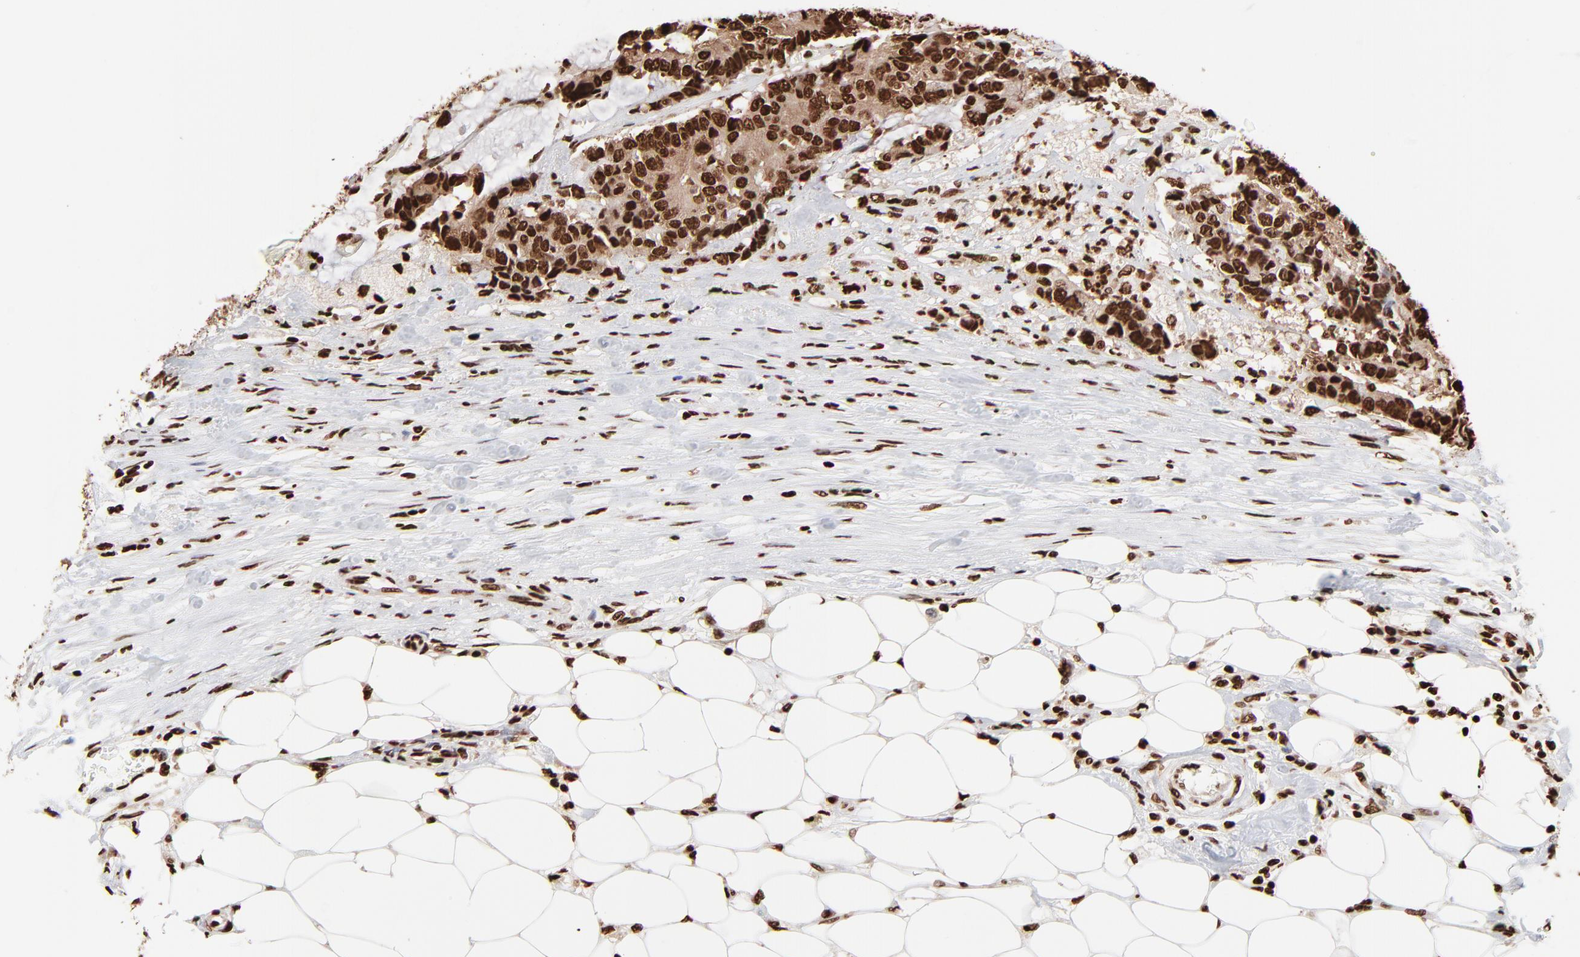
{"staining": {"intensity": "strong", "quantity": ">75%", "location": "cytoplasmic/membranous,nuclear"}, "tissue": "colorectal cancer", "cell_type": "Tumor cells", "image_type": "cancer", "snomed": [{"axis": "morphology", "description": "Adenocarcinoma, NOS"}, {"axis": "topography", "description": "Colon"}], "caption": "About >75% of tumor cells in human colorectal cancer (adenocarcinoma) show strong cytoplasmic/membranous and nuclear protein positivity as visualized by brown immunohistochemical staining.", "gene": "ZNF544", "patient": {"sex": "female", "age": 86}}